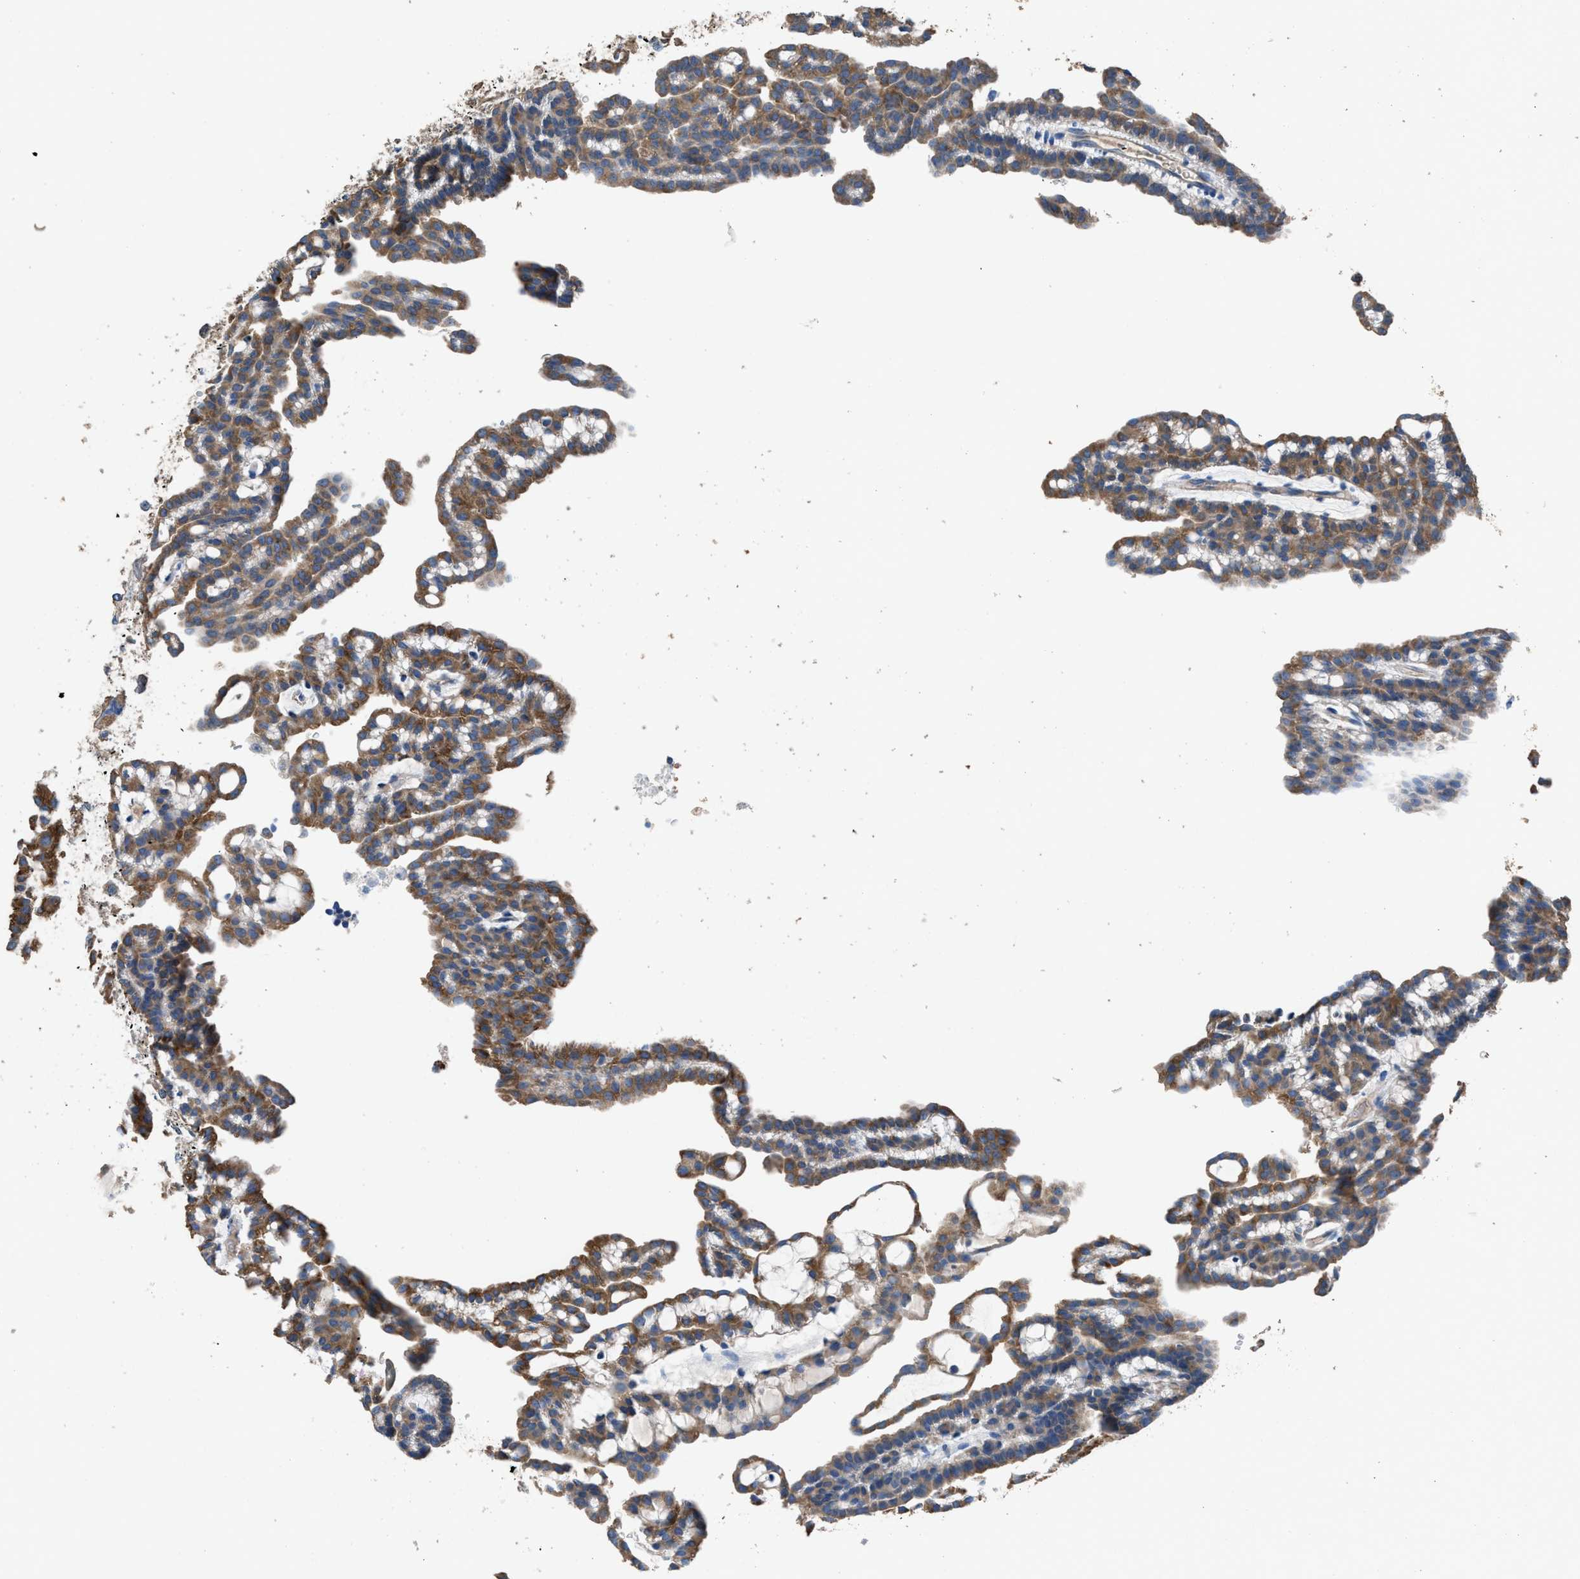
{"staining": {"intensity": "moderate", "quantity": ">75%", "location": "cytoplasmic/membranous"}, "tissue": "renal cancer", "cell_type": "Tumor cells", "image_type": "cancer", "snomed": [{"axis": "morphology", "description": "Adenocarcinoma, NOS"}, {"axis": "topography", "description": "Kidney"}], "caption": "Brown immunohistochemical staining in renal cancer (adenocarcinoma) reveals moderate cytoplasmic/membranous positivity in approximately >75% of tumor cells.", "gene": "ITSN1", "patient": {"sex": "male", "age": 63}}